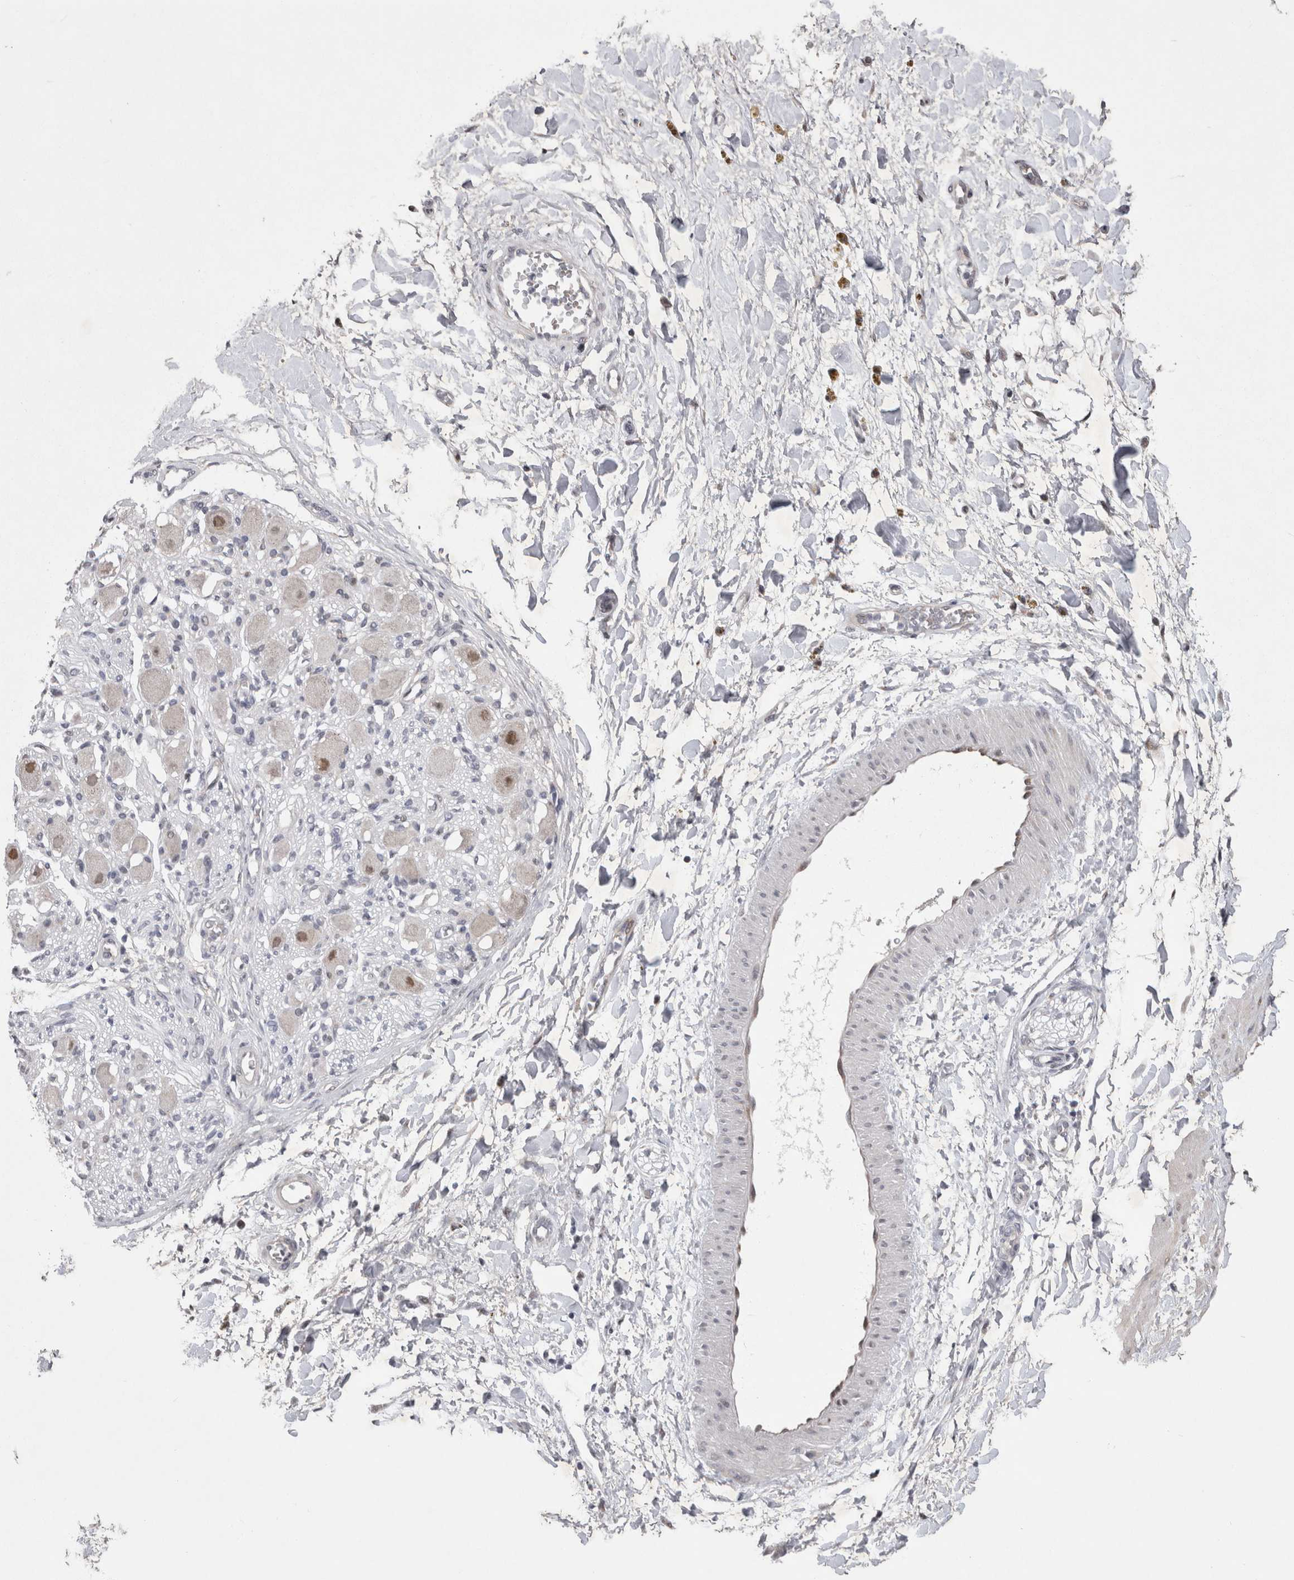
{"staining": {"intensity": "negative", "quantity": "none", "location": "none"}, "tissue": "adipose tissue", "cell_type": "Adipocytes", "image_type": "normal", "snomed": [{"axis": "morphology", "description": "Normal tissue, NOS"}, {"axis": "topography", "description": "Kidney"}, {"axis": "topography", "description": "Peripheral nerve tissue"}], "caption": "Adipocytes show no significant positivity in normal adipose tissue. (DAB immunohistochemistry visualized using brightfield microscopy, high magnification).", "gene": "IFI44", "patient": {"sex": "male", "age": 7}}